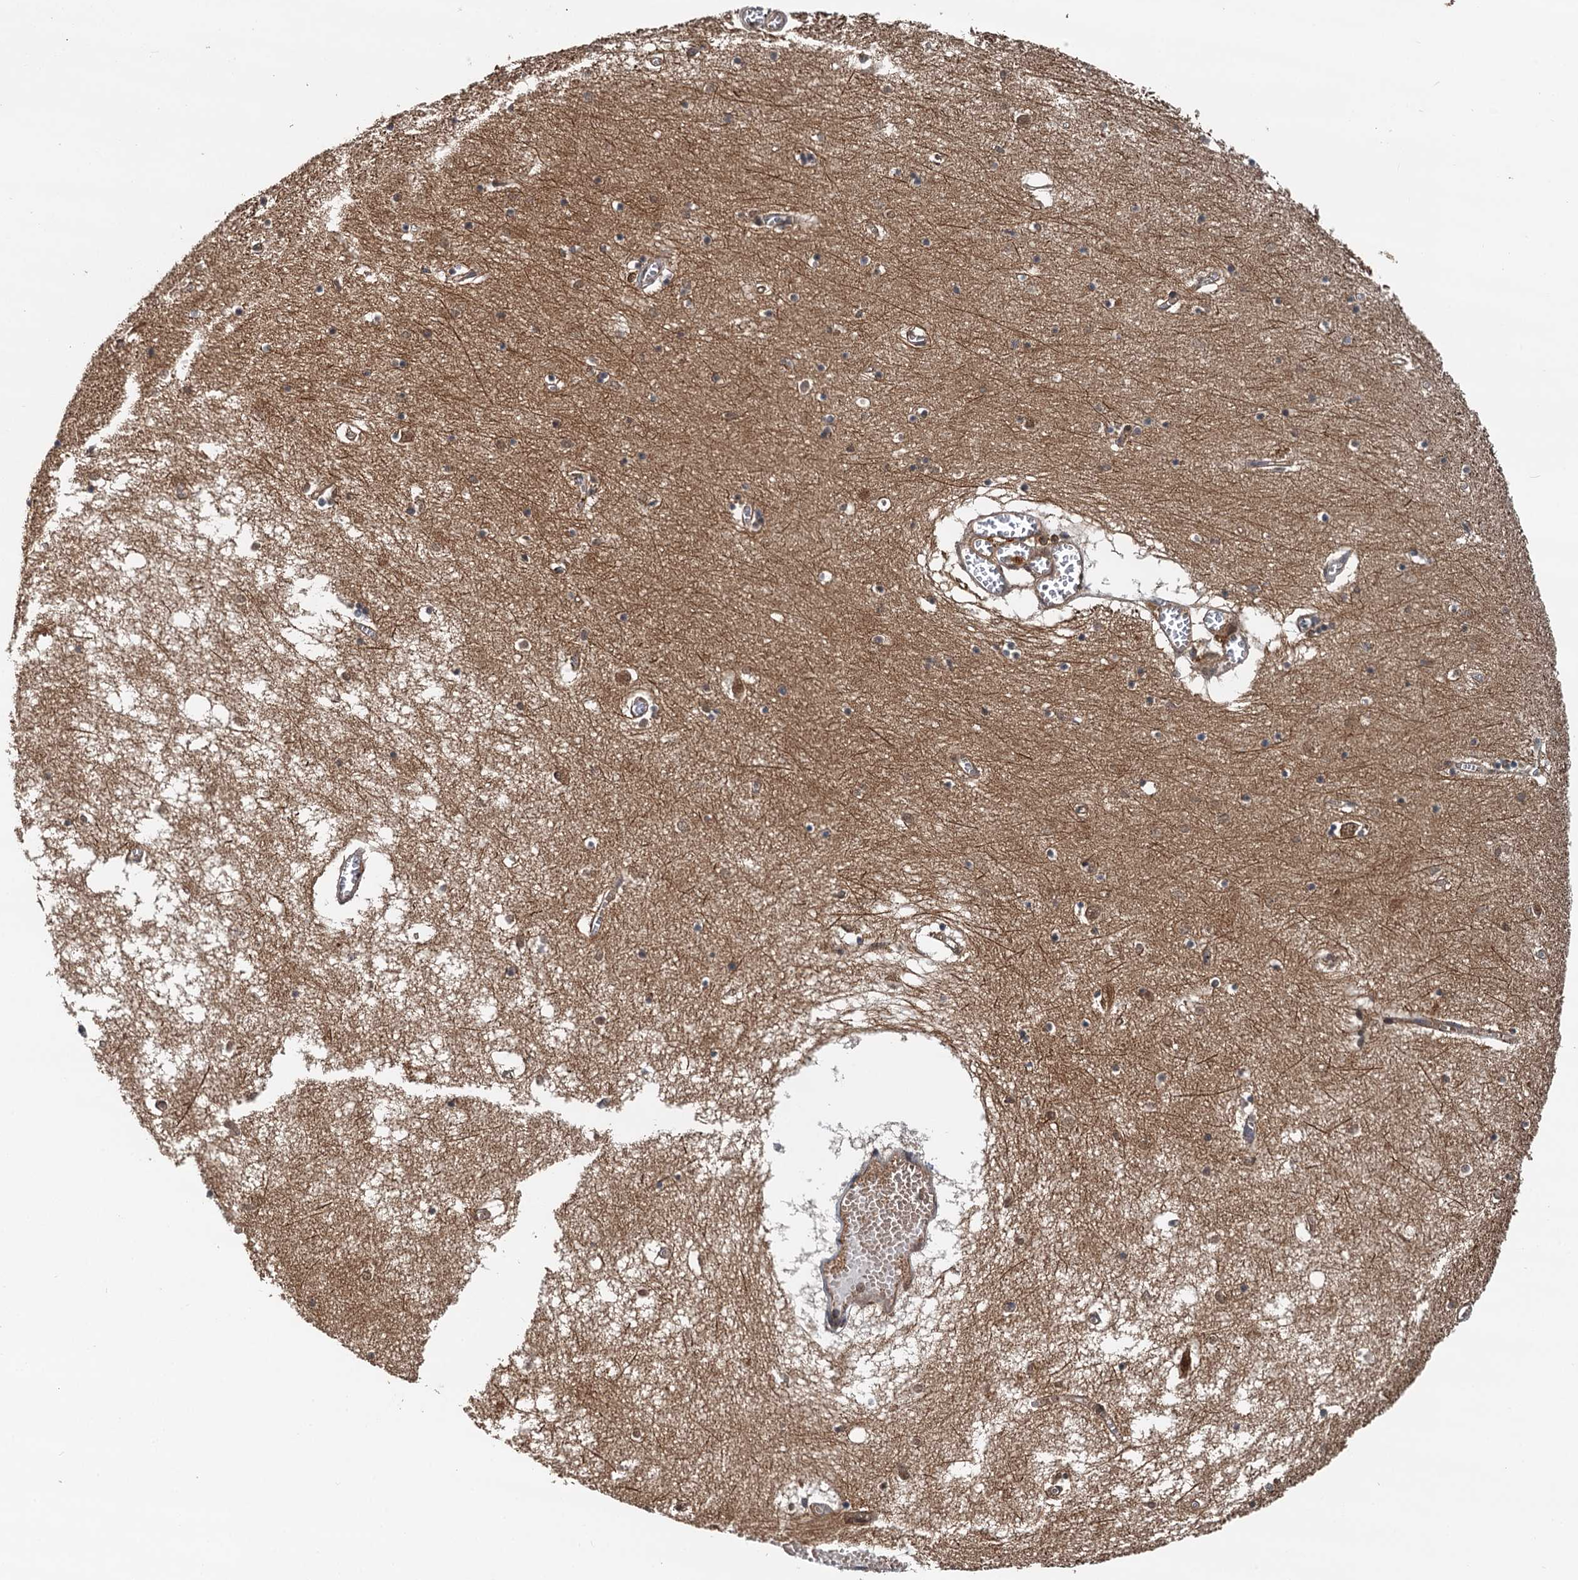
{"staining": {"intensity": "moderate", "quantity": ">75%", "location": "cytoplasmic/membranous"}, "tissue": "hippocampus", "cell_type": "Glial cells", "image_type": "normal", "snomed": [{"axis": "morphology", "description": "Normal tissue, NOS"}, {"axis": "topography", "description": "Hippocampus"}], "caption": "Immunohistochemical staining of unremarkable human hippocampus displays moderate cytoplasmic/membranous protein staining in about >75% of glial cells. (Stains: DAB in brown, nuclei in blue, Microscopy: brightfield microscopy at high magnification).", "gene": "STUB1", "patient": {"sex": "male", "age": 70}}